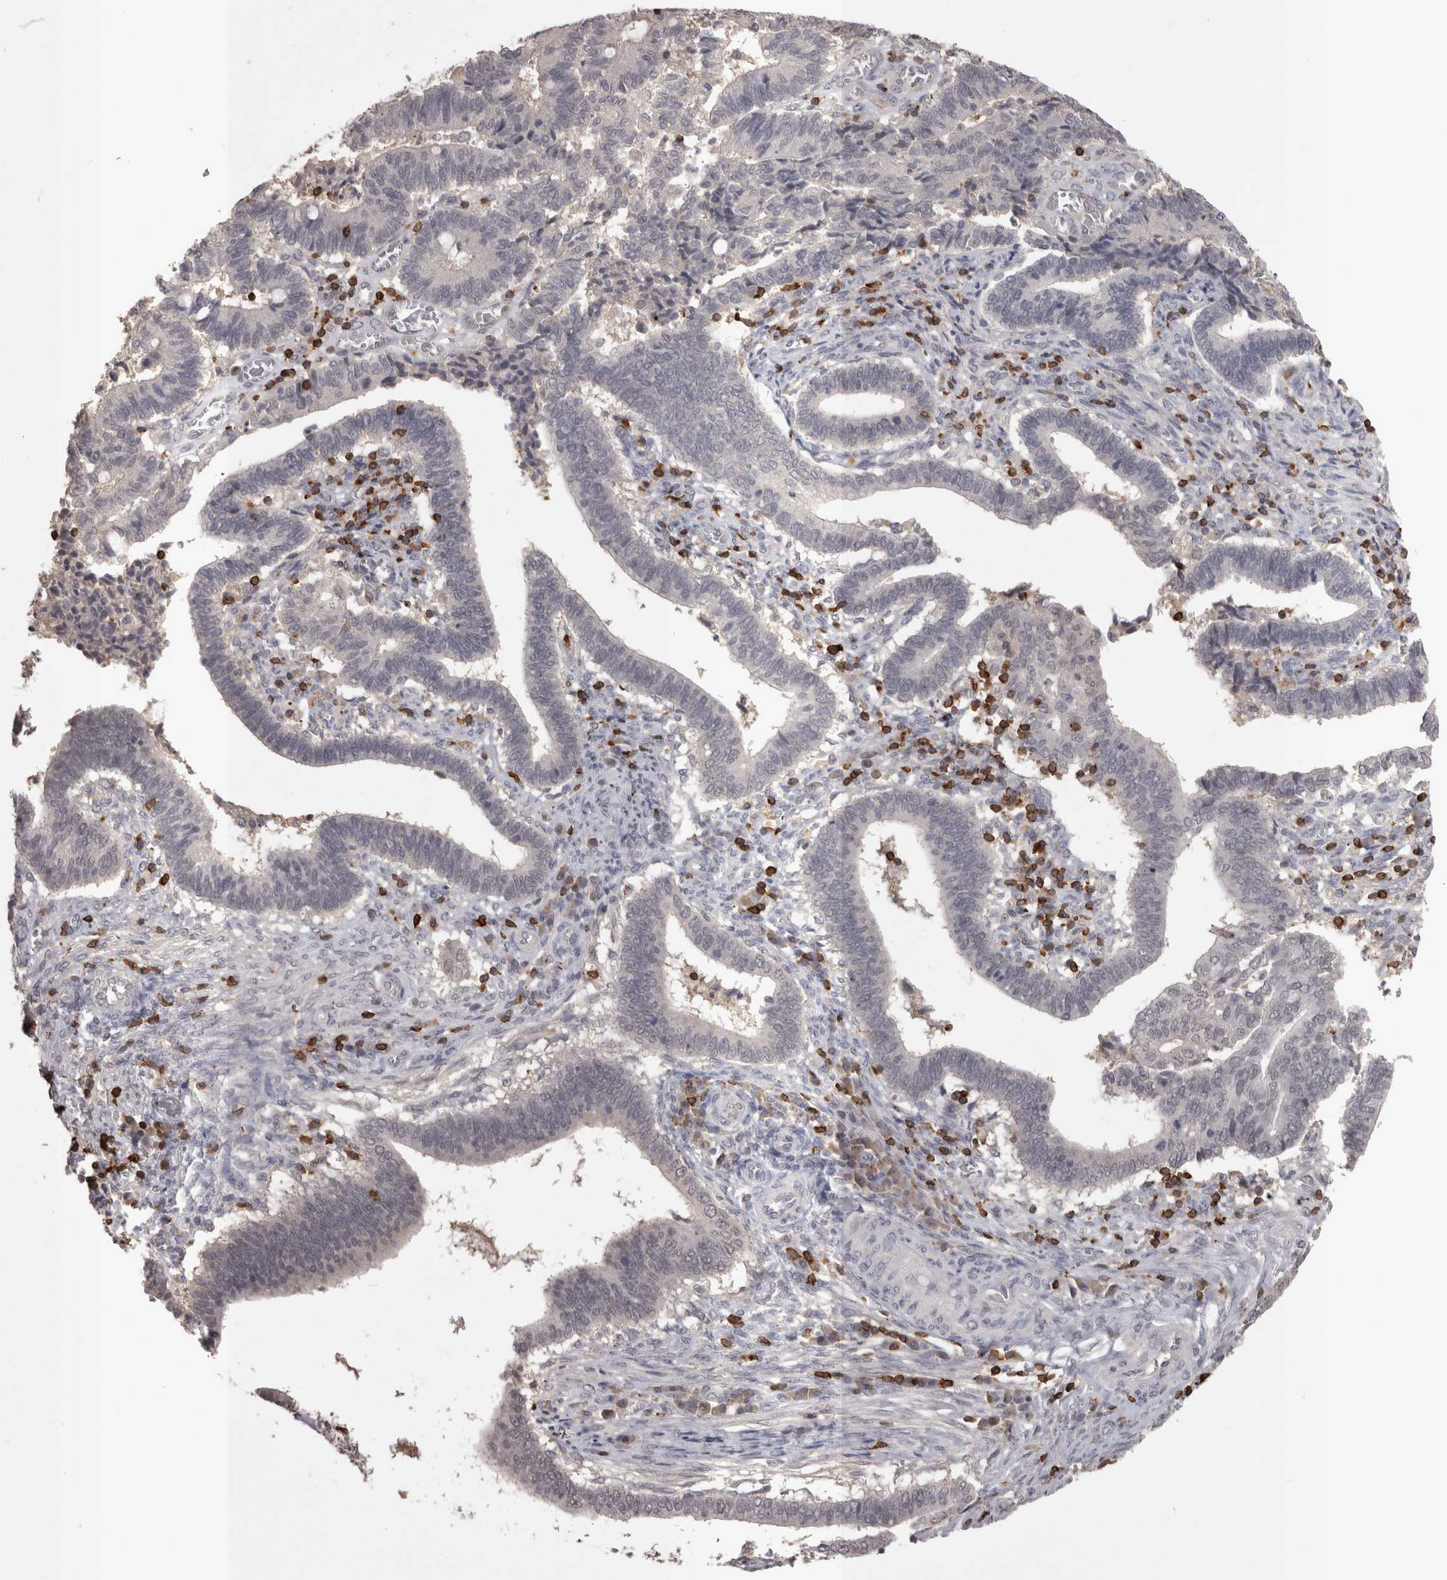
{"staining": {"intensity": "negative", "quantity": "none", "location": "none"}, "tissue": "cervical cancer", "cell_type": "Tumor cells", "image_type": "cancer", "snomed": [{"axis": "morphology", "description": "Adenocarcinoma, NOS"}, {"axis": "topography", "description": "Cervix"}], "caption": "This is an immunohistochemistry micrograph of cervical adenocarcinoma. There is no positivity in tumor cells.", "gene": "SKAP1", "patient": {"sex": "female", "age": 44}}